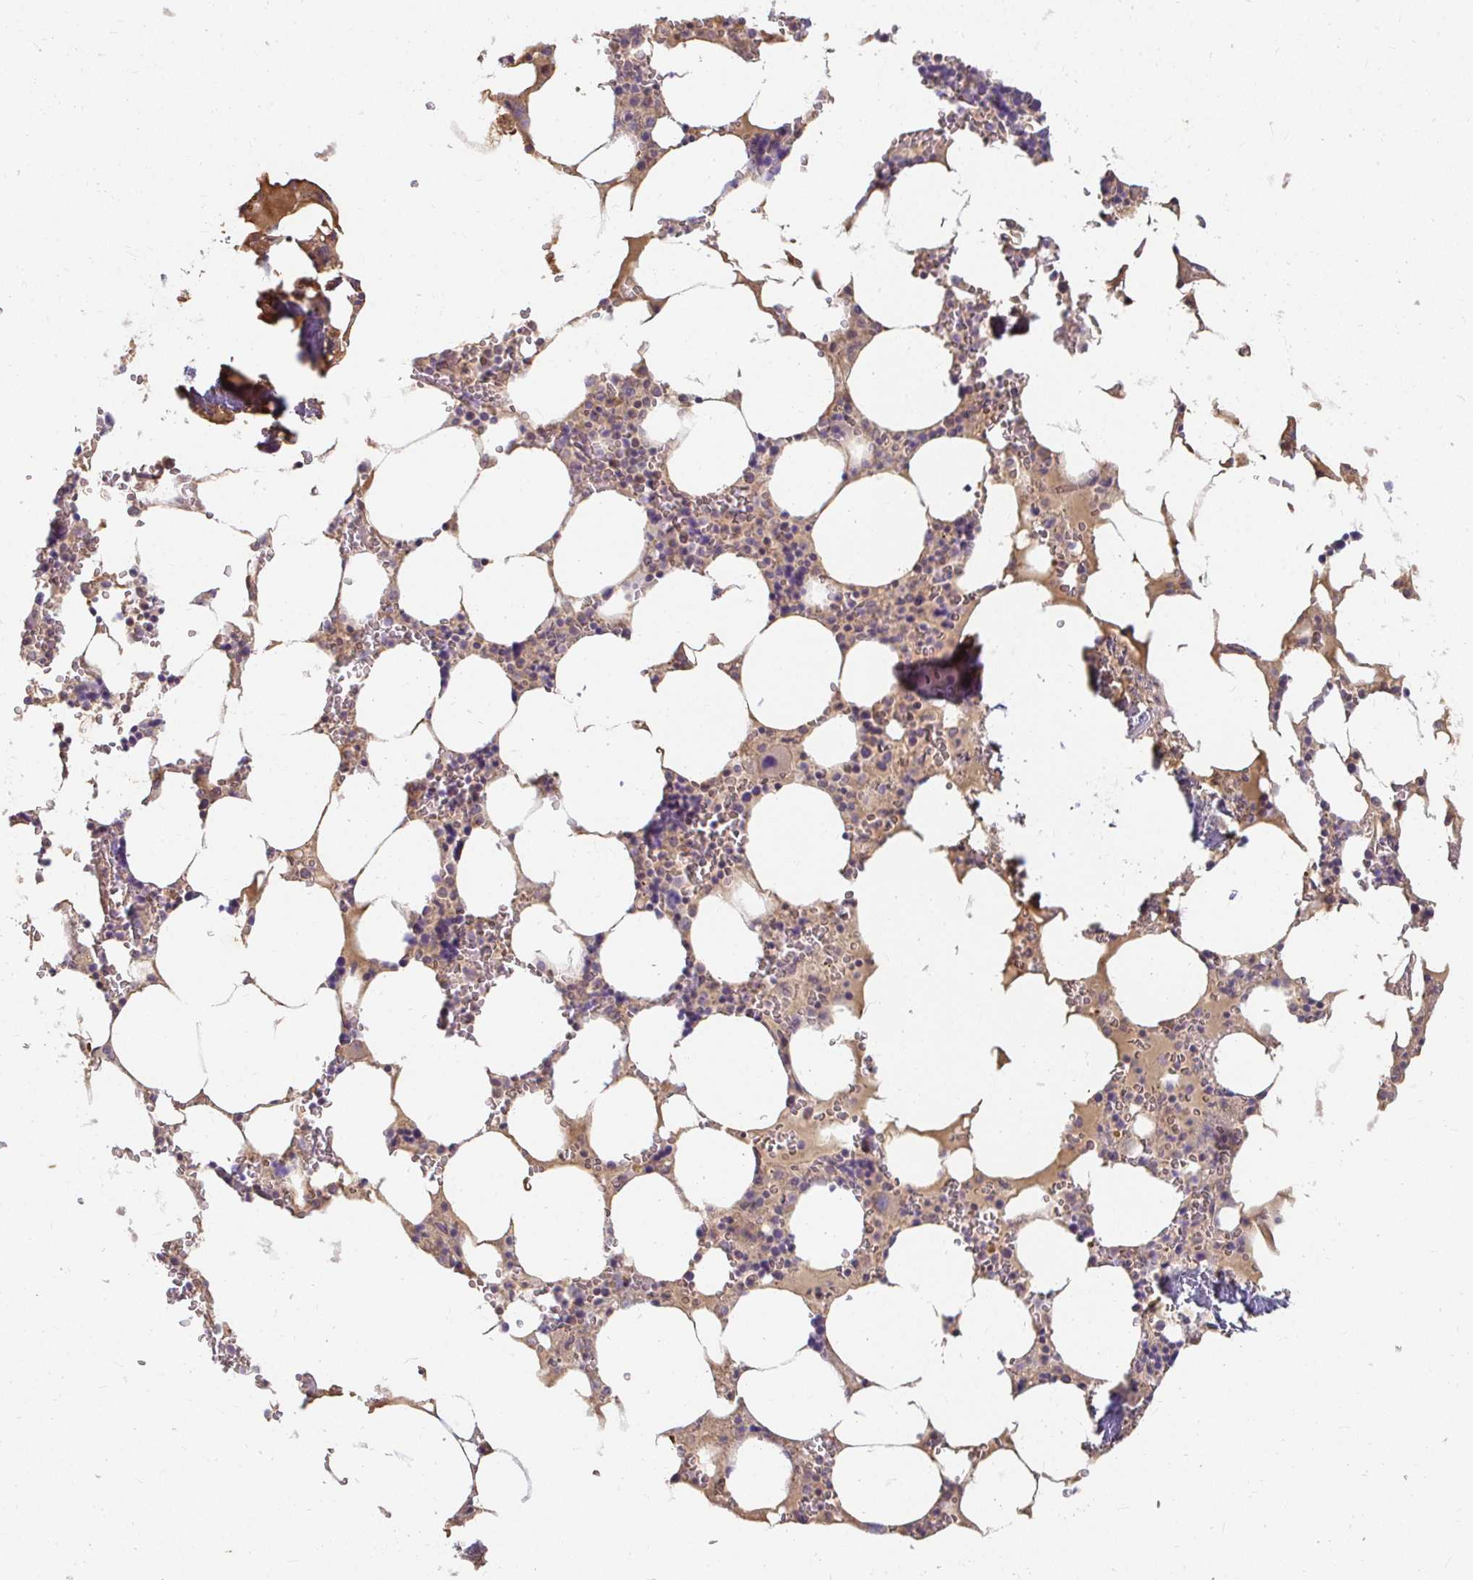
{"staining": {"intensity": "weak", "quantity": "<25%", "location": "cytoplasmic/membranous"}, "tissue": "bone marrow", "cell_type": "Hematopoietic cells", "image_type": "normal", "snomed": [{"axis": "morphology", "description": "Normal tissue, NOS"}, {"axis": "topography", "description": "Bone marrow"}], "caption": "This is an immunohistochemistry (IHC) histopathology image of unremarkable bone marrow. There is no positivity in hematopoietic cells.", "gene": "LOXL4", "patient": {"sex": "male", "age": 64}}